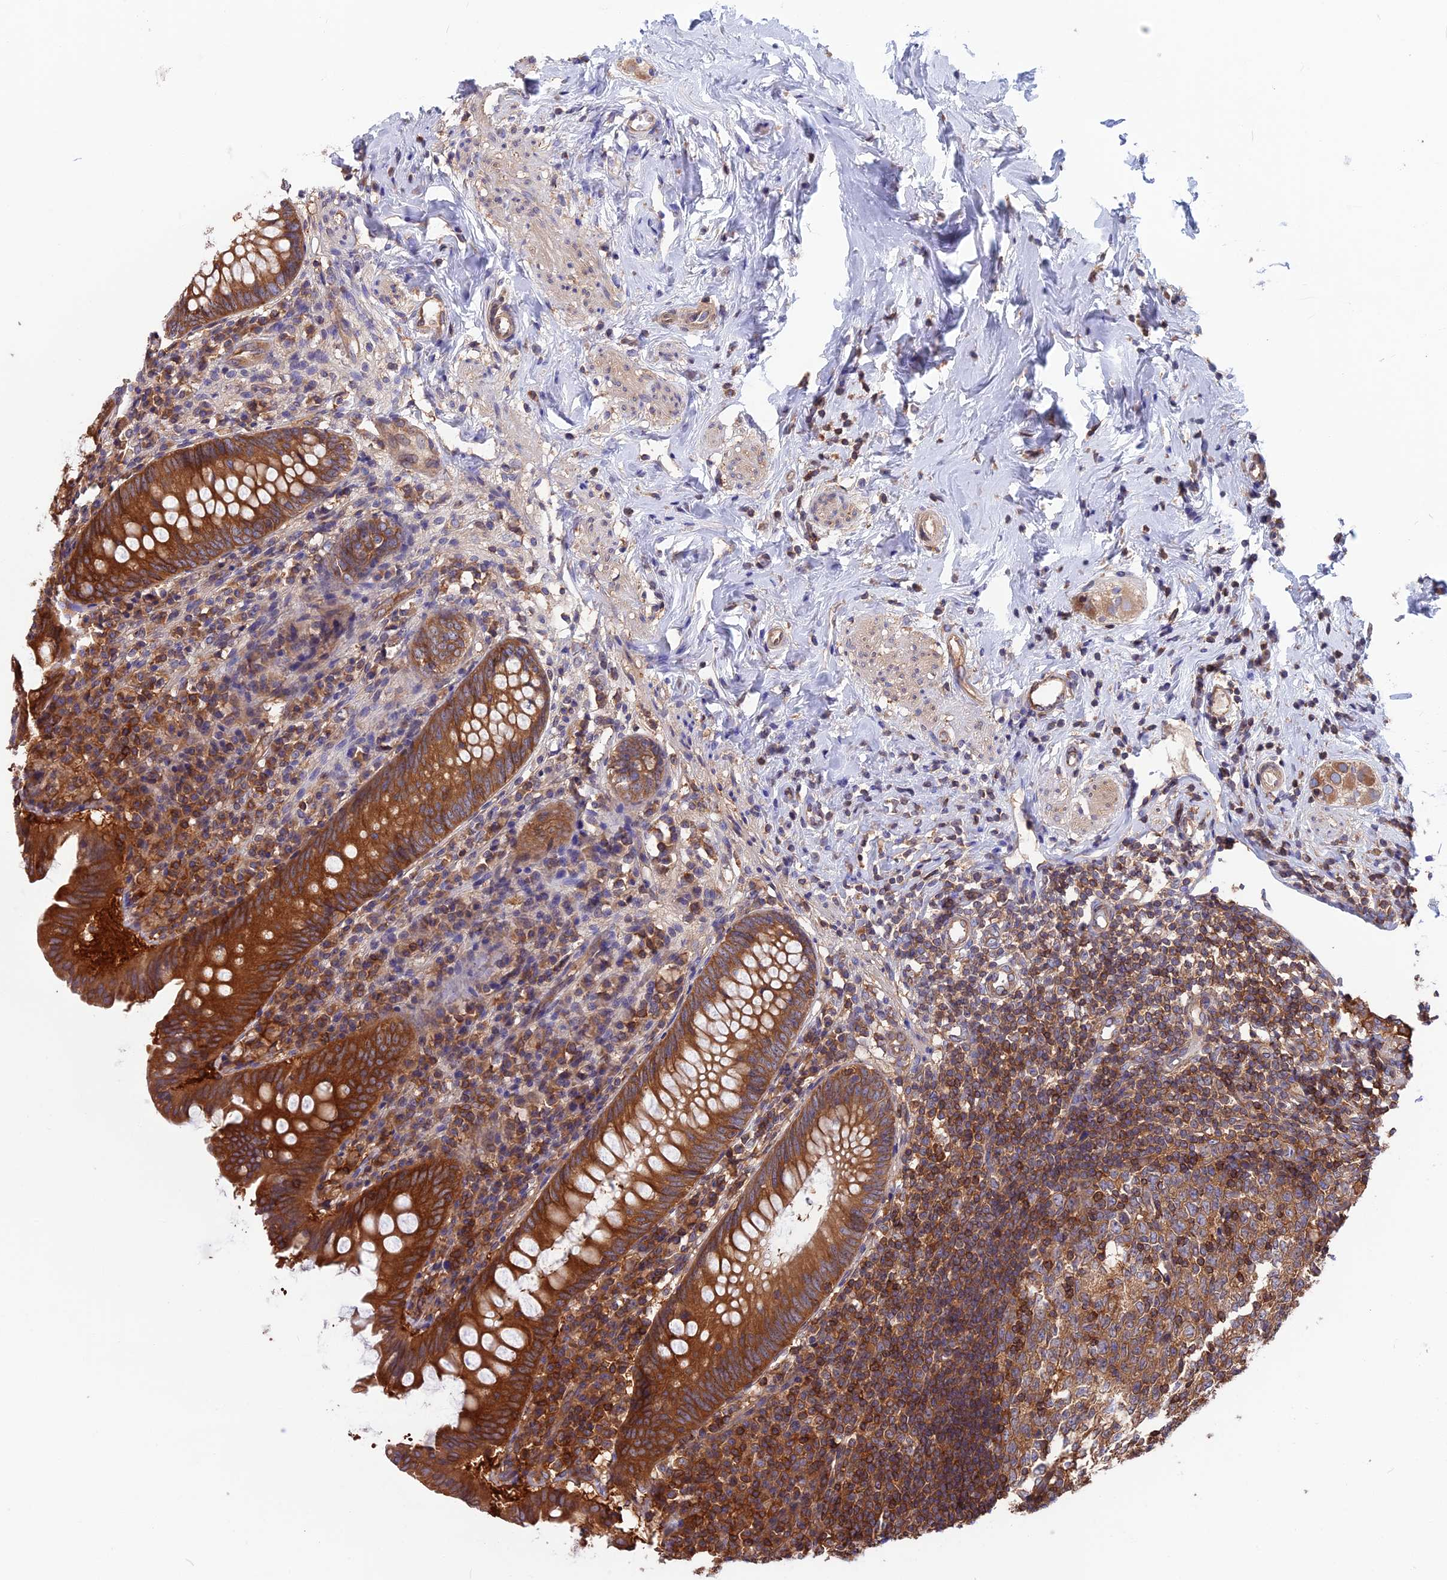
{"staining": {"intensity": "strong", "quantity": ">75%", "location": "cytoplasmic/membranous"}, "tissue": "appendix", "cell_type": "Glandular cells", "image_type": "normal", "snomed": [{"axis": "morphology", "description": "Normal tissue, NOS"}, {"axis": "topography", "description": "Appendix"}], "caption": "Appendix stained with DAB immunohistochemistry (IHC) shows high levels of strong cytoplasmic/membranous positivity in approximately >75% of glandular cells.", "gene": "WDR1", "patient": {"sex": "female", "age": 54}}